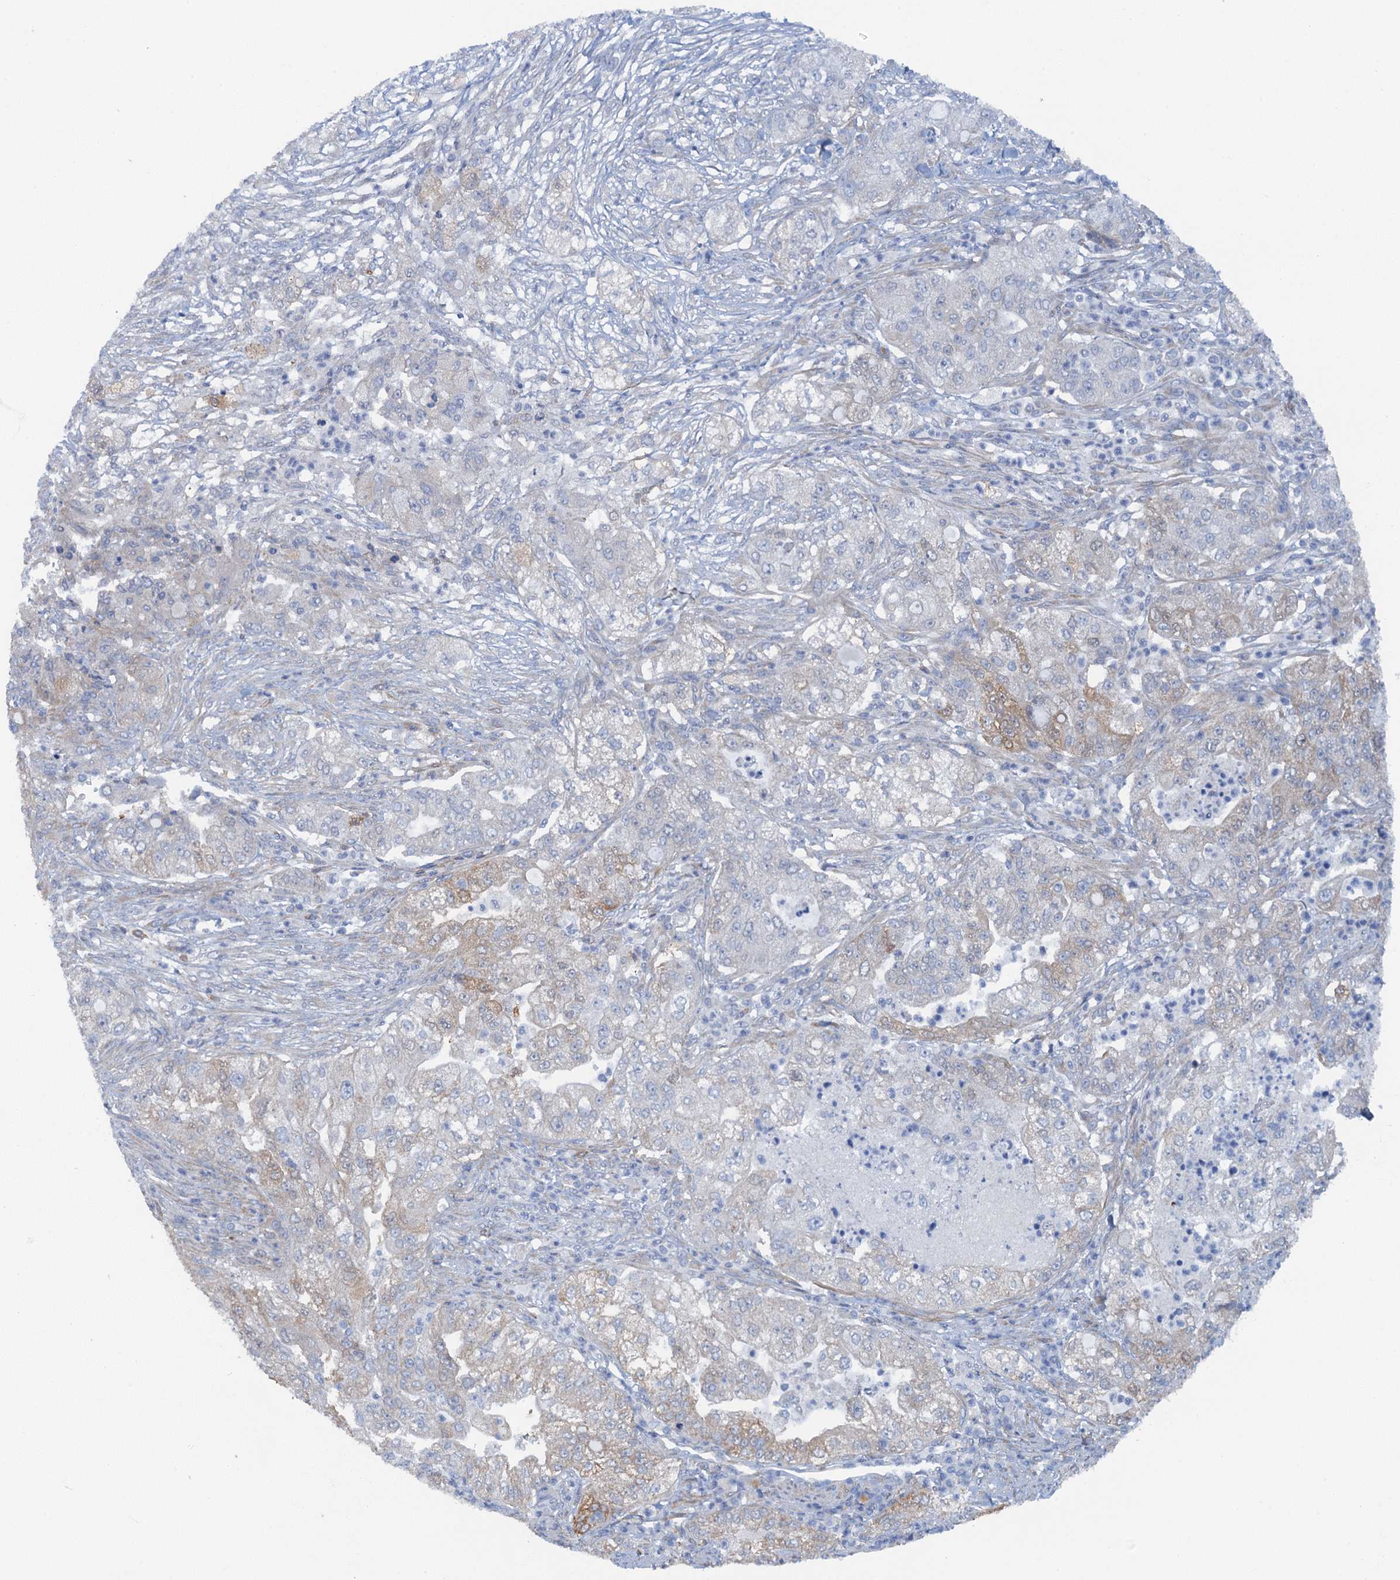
{"staining": {"intensity": "negative", "quantity": "none", "location": "none"}, "tissue": "pancreatic cancer", "cell_type": "Tumor cells", "image_type": "cancer", "snomed": [{"axis": "morphology", "description": "Adenocarcinoma, NOS"}, {"axis": "topography", "description": "Pancreas"}], "caption": "A high-resolution histopathology image shows immunohistochemistry staining of pancreatic adenocarcinoma, which shows no significant staining in tumor cells.", "gene": "POGLUT3", "patient": {"sex": "female", "age": 78}}